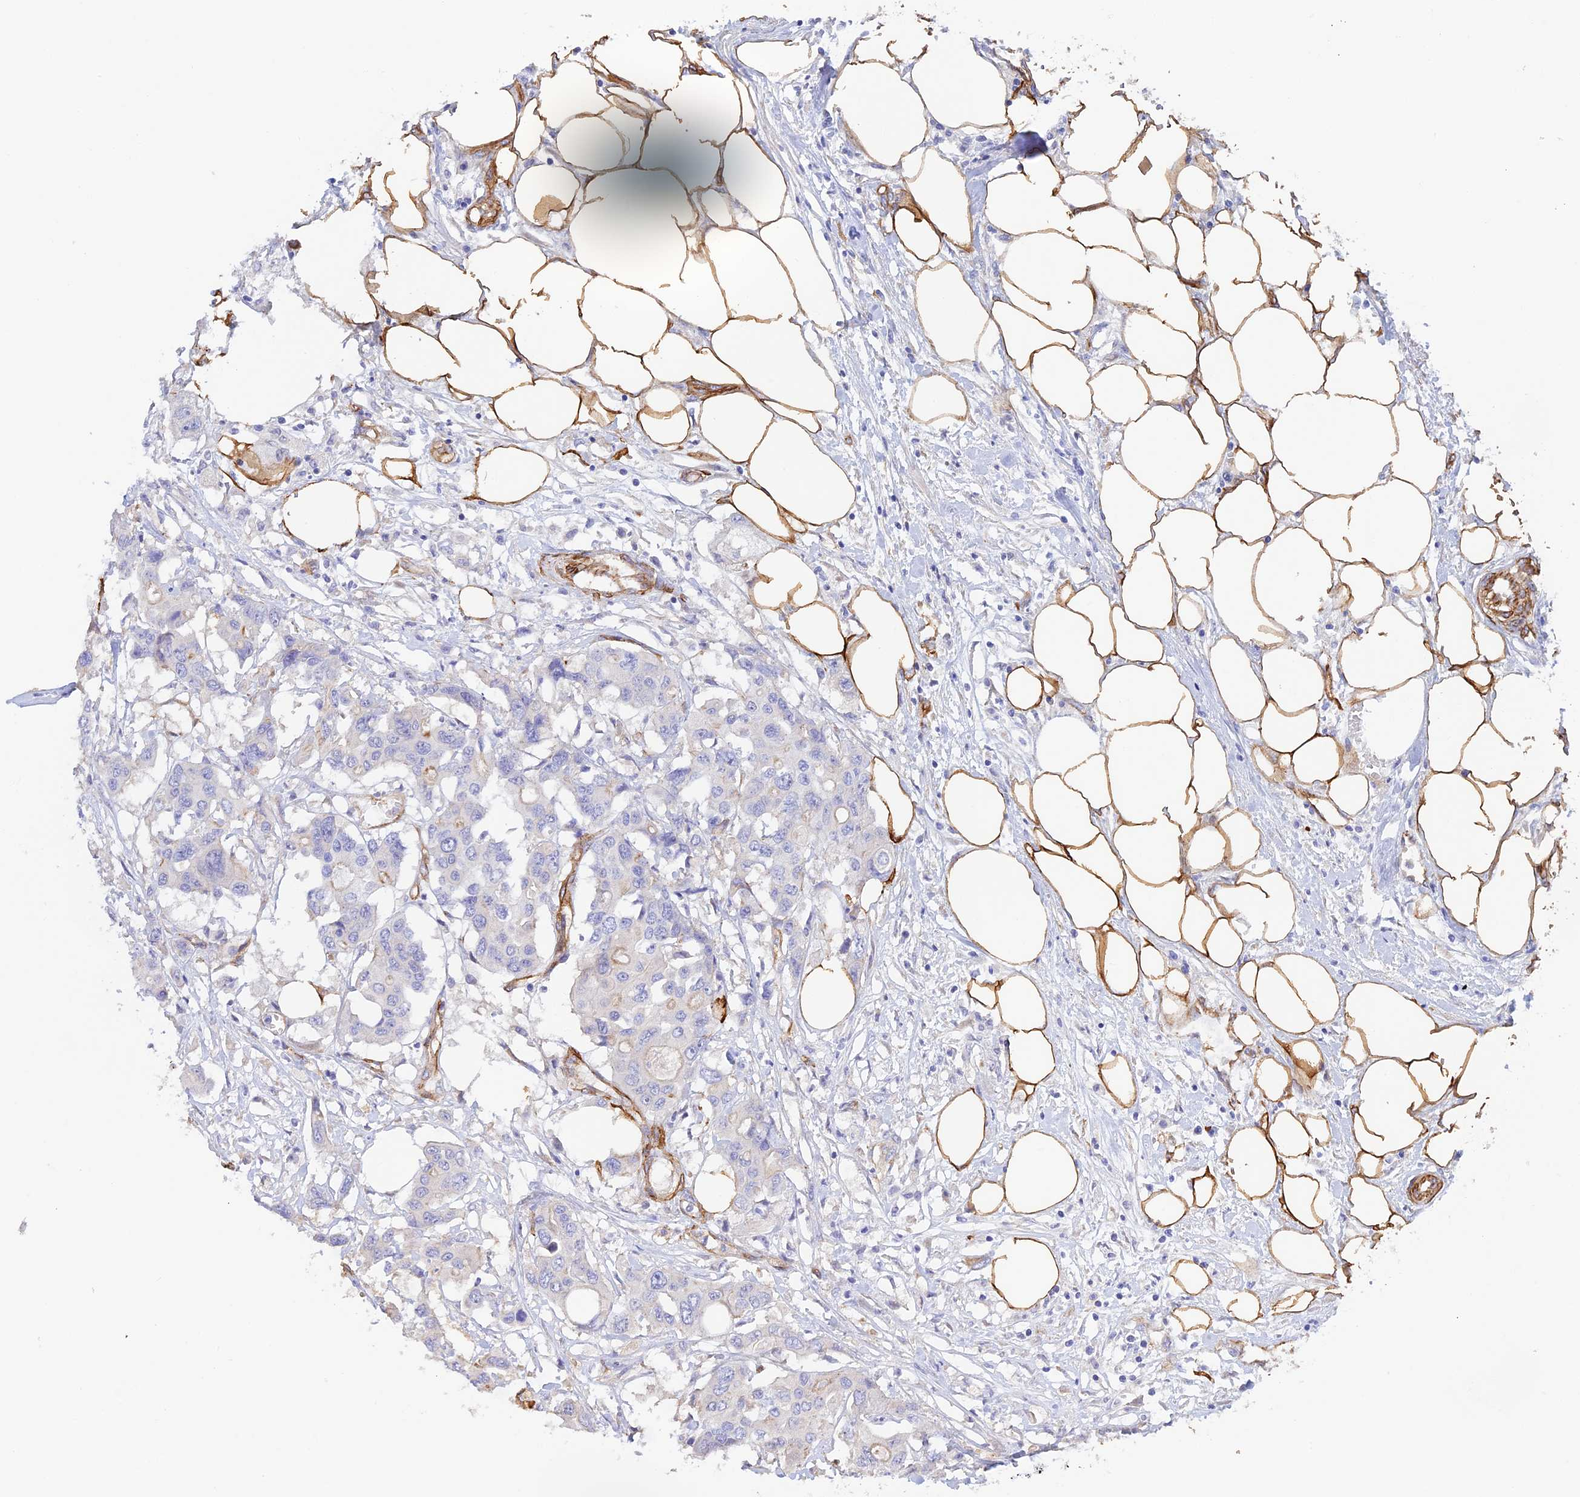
{"staining": {"intensity": "negative", "quantity": "none", "location": "none"}, "tissue": "colorectal cancer", "cell_type": "Tumor cells", "image_type": "cancer", "snomed": [{"axis": "morphology", "description": "Adenocarcinoma, NOS"}, {"axis": "topography", "description": "Colon"}], "caption": "Immunohistochemistry (IHC) of human colorectal cancer shows no expression in tumor cells.", "gene": "MYO9A", "patient": {"sex": "male", "age": 77}}